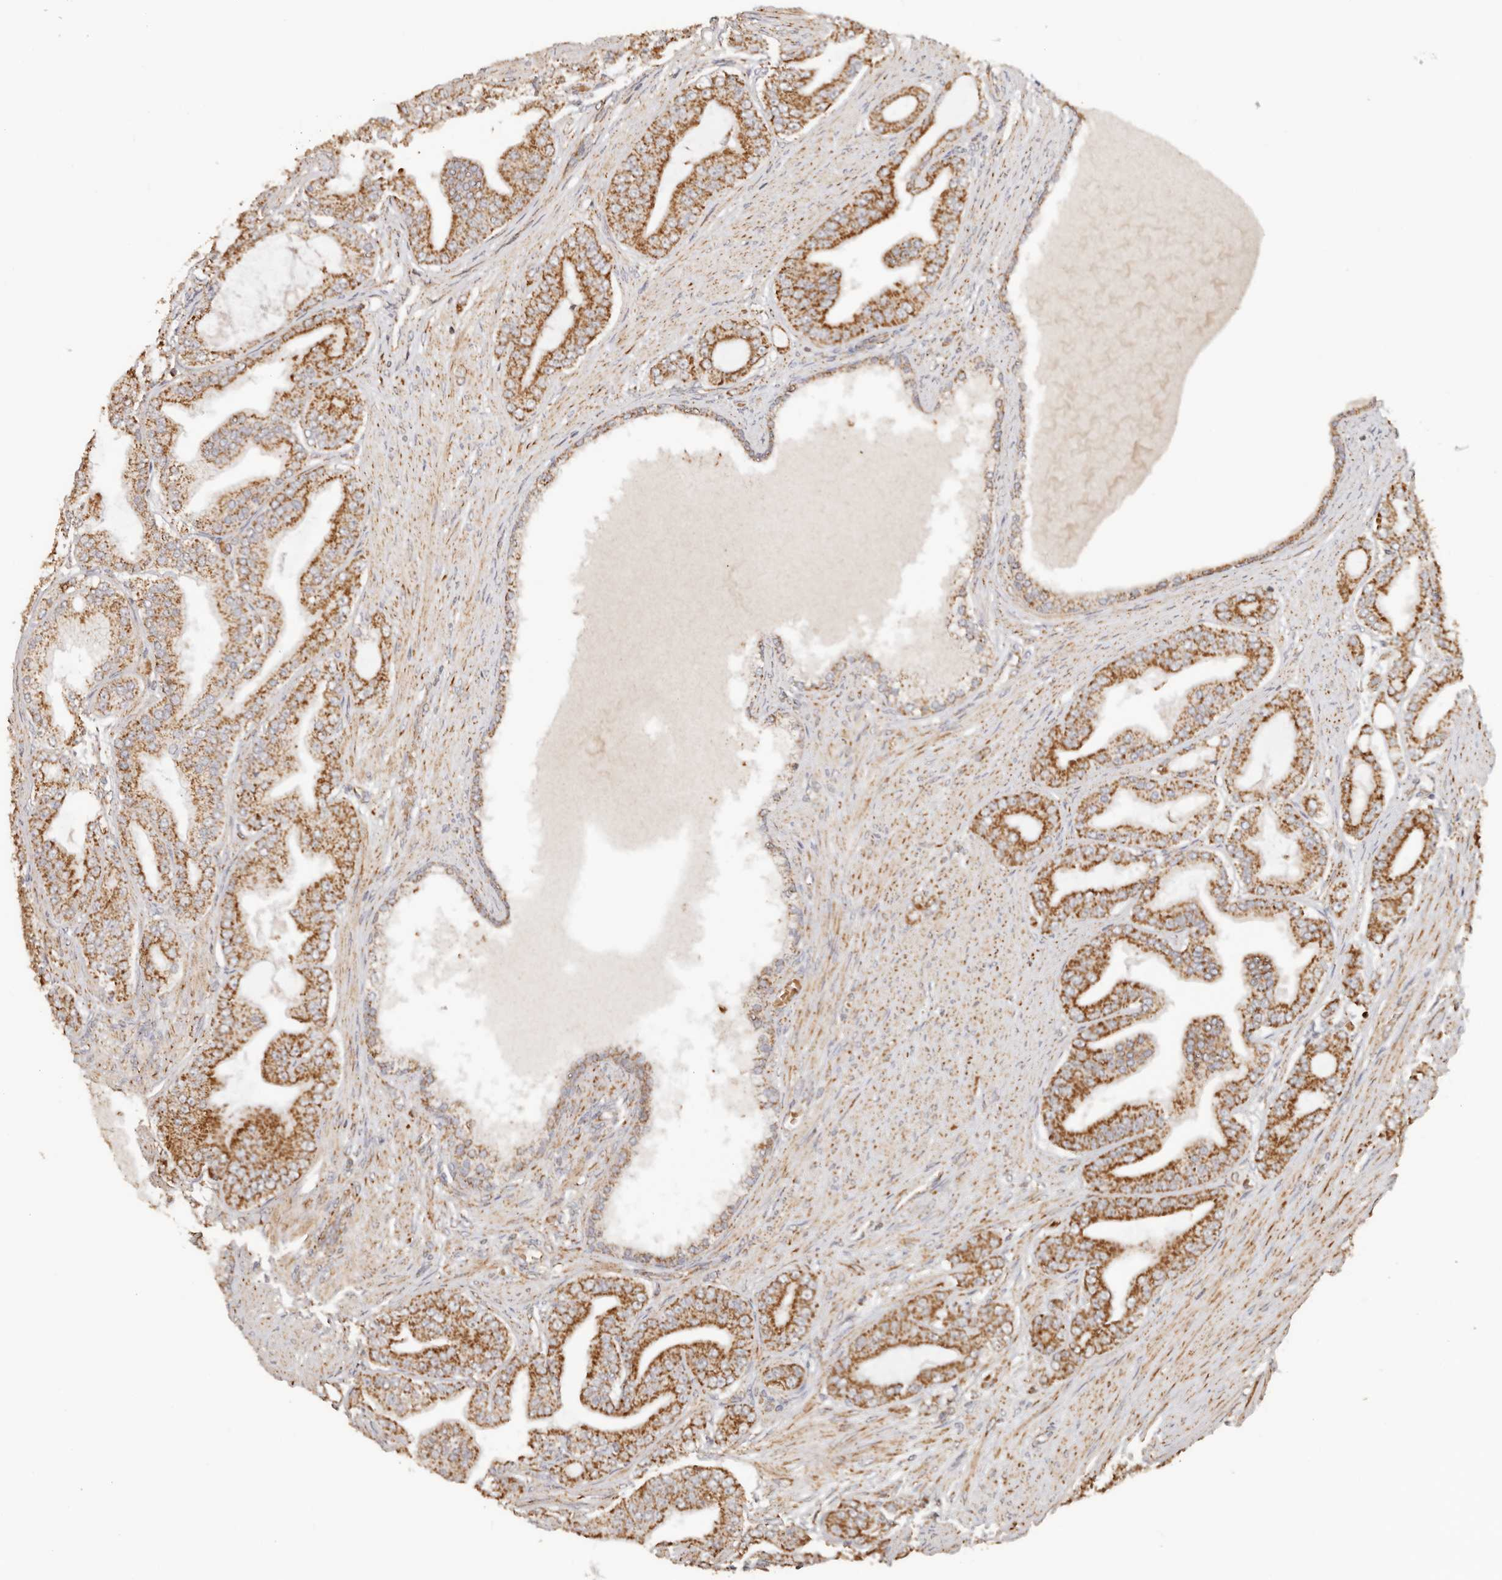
{"staining": {"intensity": "moderate", "quantity": ">75%", "location": "cytoplasmic/membranous"}, "tissue": "prostate cancer", "cell_type": "Tumor cells", "image_type": "cancer", "snomed": [{"axis": "morphology", "description": "Adenocarcinoma, High grade"}, {"axis": "topography", "description": "Prostate"}], "caption": "A medium amount of moderate cytoplasmic/membranous positivity is present in about >75% of tumor cells in prostate cancer (adenocarcinoma (high-grade)) tissue. (DAB (3,3'-diaminobenzidine) IHC with brightfield microscopy, high magnification).", "gene": "NDUFB11", "patient": {"sex": "male", "age": 60}}